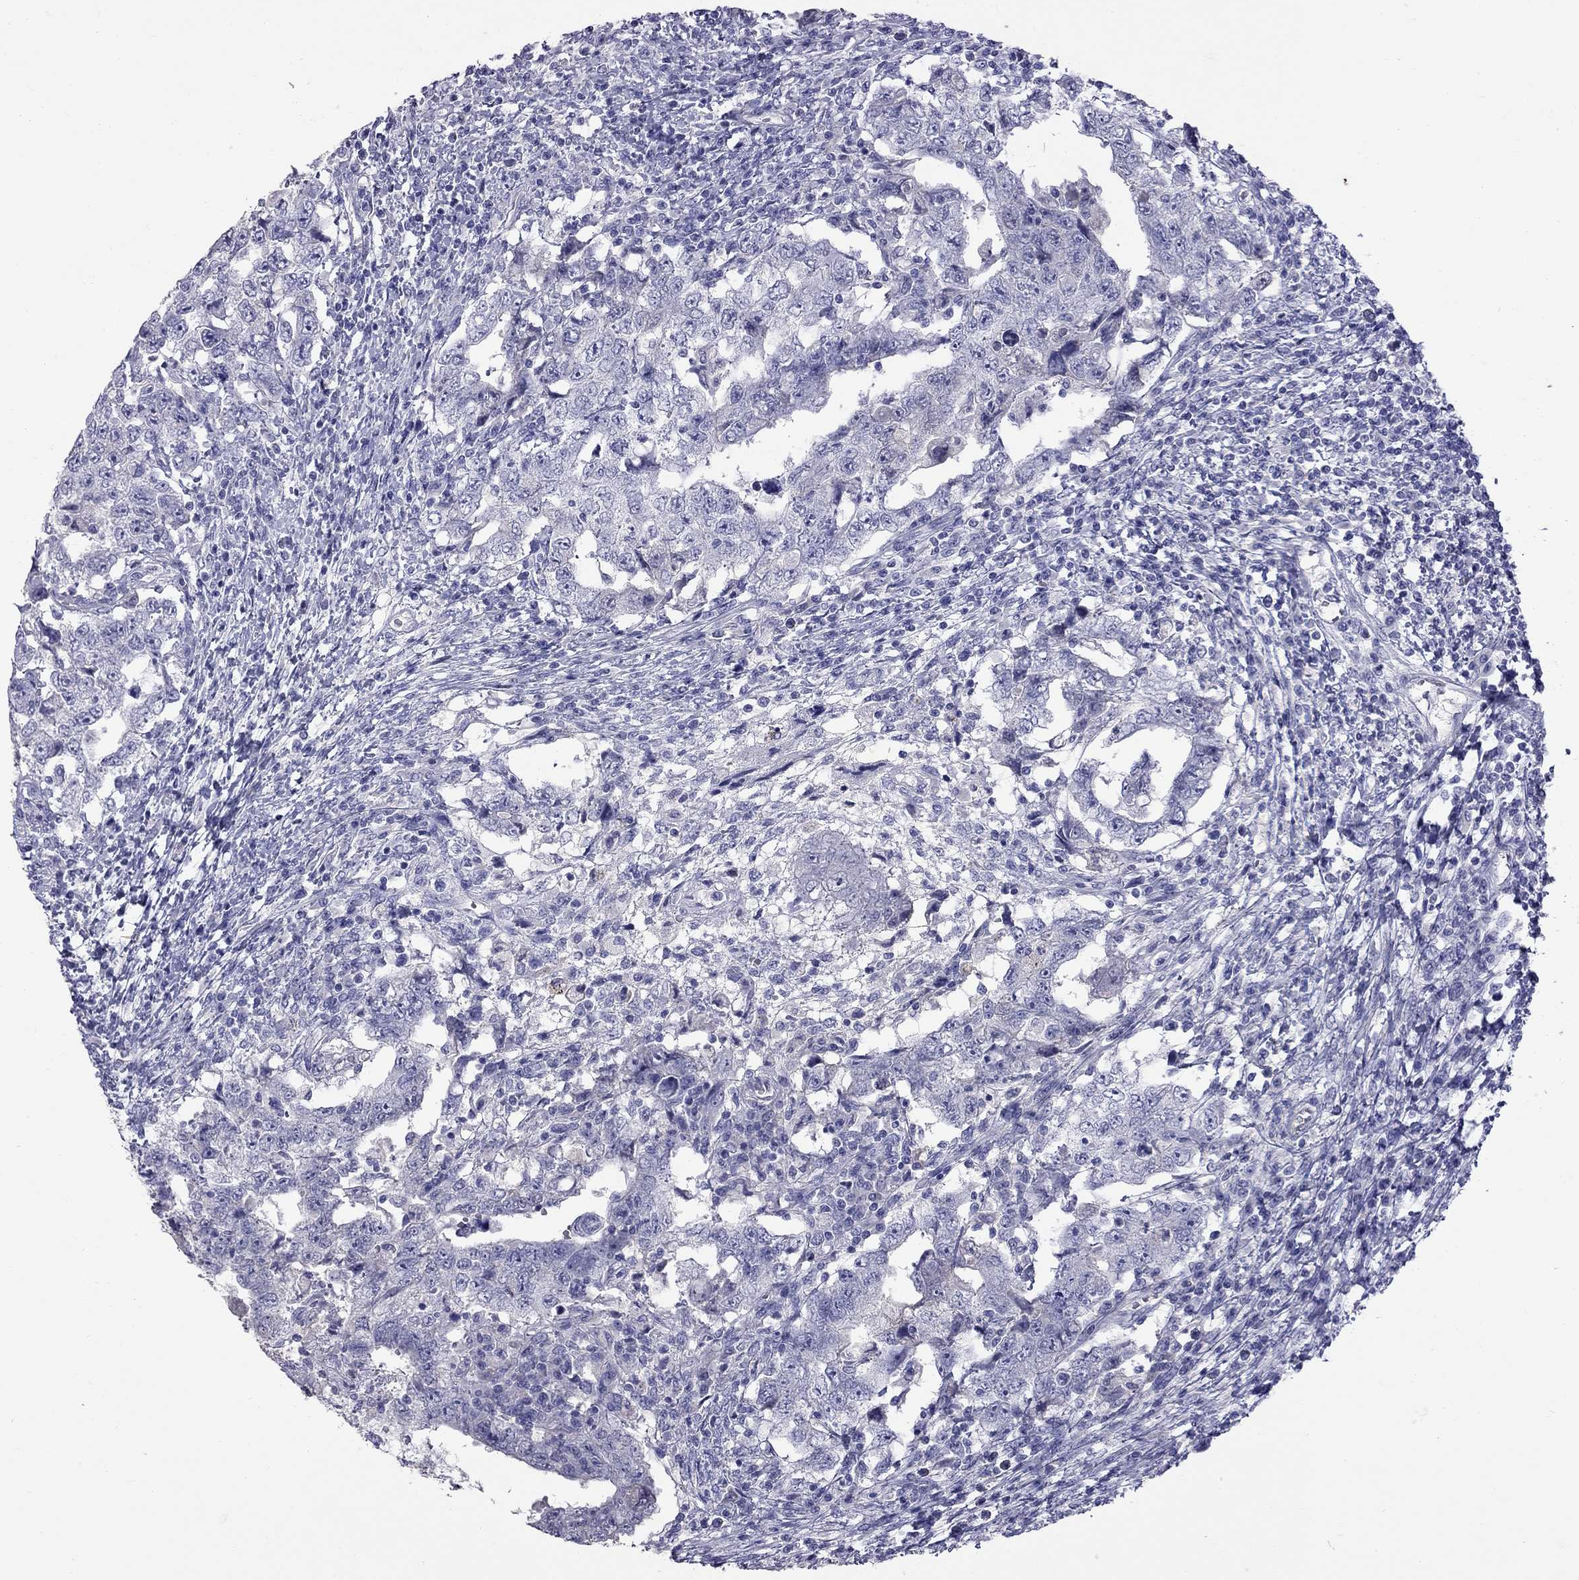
{"staining": {"intensity": "negative", "quantity": "none", "location": "none"}, "tissue": "testis cancer", "cell_type": "Tumor cells", "image_type": "cancer", "snomed": [{"axis": "morphology", "description": "Carcinoma, Embryonal, NOS"}, {"axis": "topography", "description": "Testis"}], "caption": "Protein analysis of embryonal carcinoma (testis) shows no significant expression in tumor cells.", "gene": "CFAP91", "patient": {"sex": "male", "age": 26}}